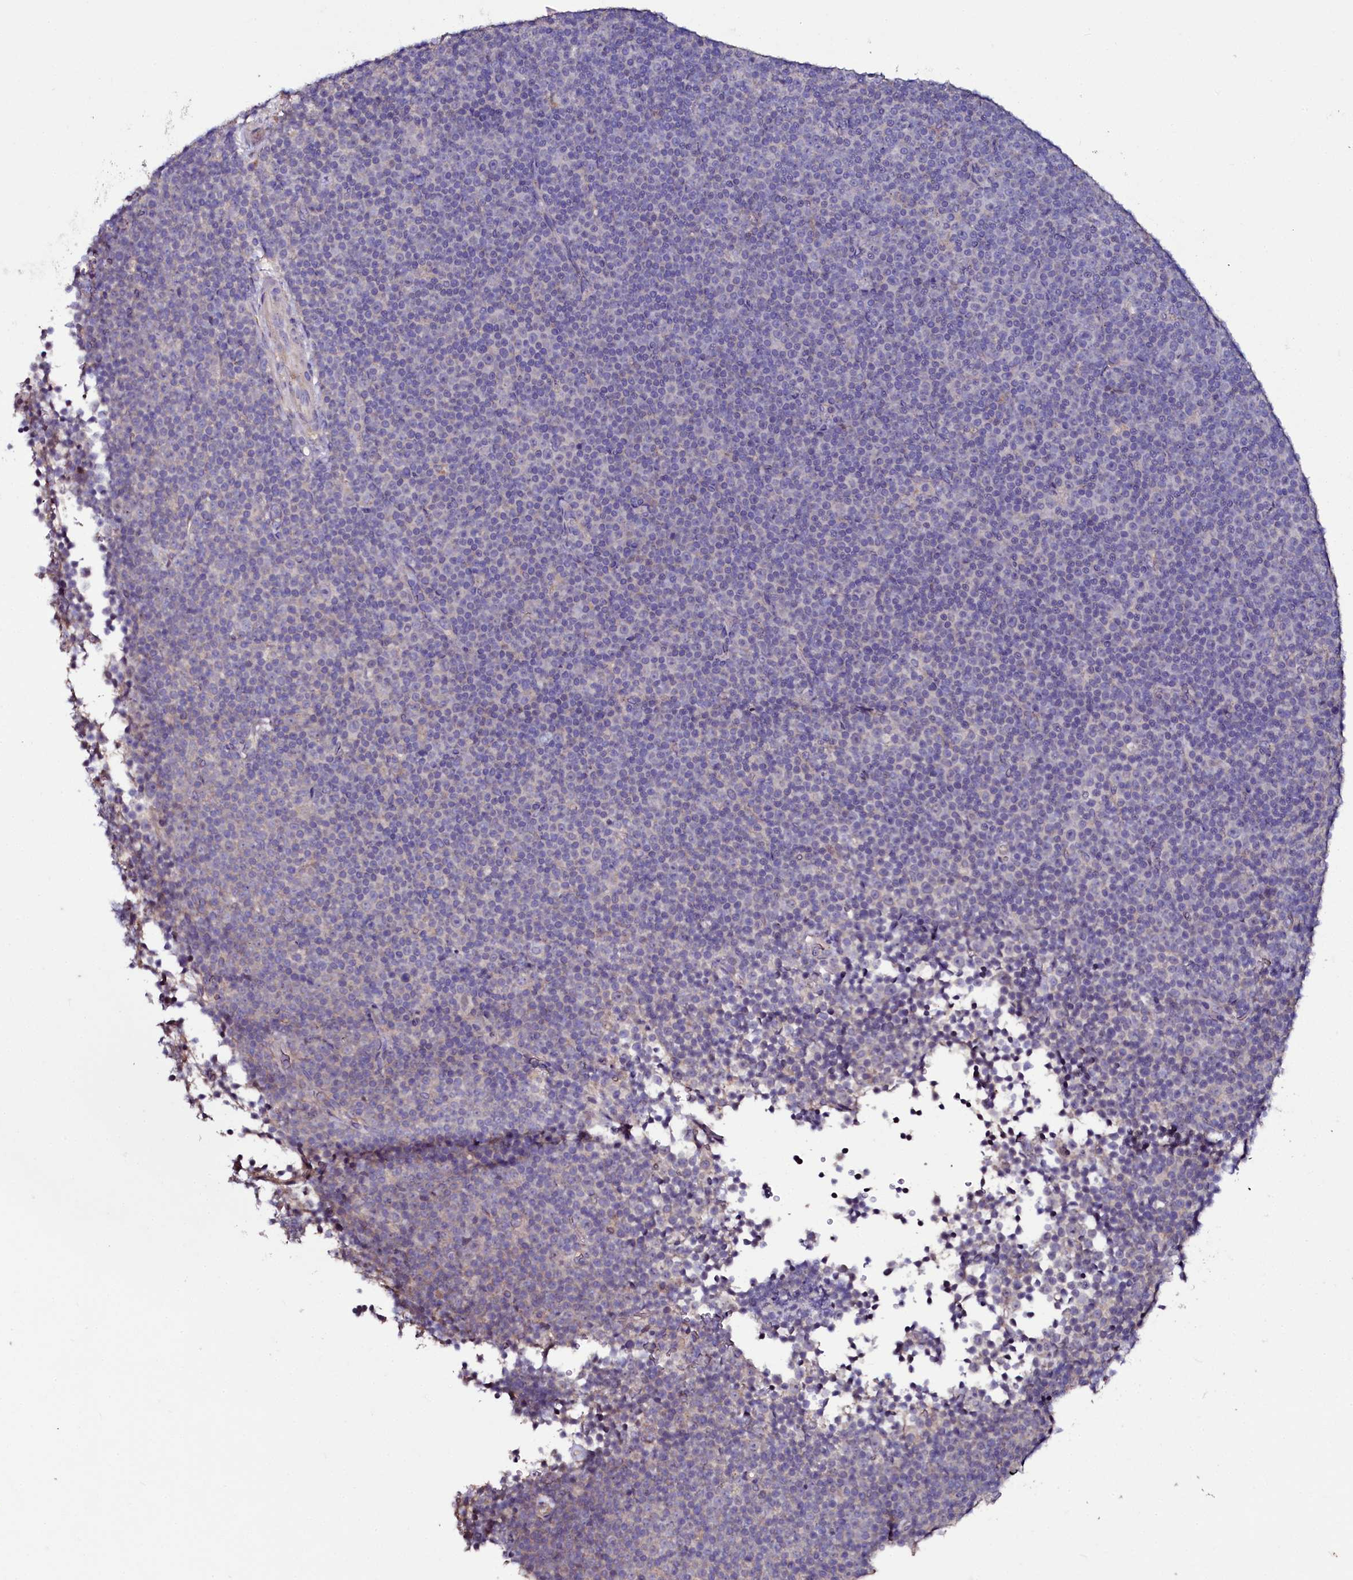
{"staining": {"intensity": "negative", "quantity": "none", "location": "none"}, "tissue": "lymphoma", "cell_type": "Tumor cells", "image_type": "cancer", "snomed": [{"axis": "morphology", "description": "Malignant lymphoma, non-Hodgkin's type, Low grade"}, {"axis": "topography", "description": "Lymph node"}], "caption": "Tumor cells show no significant expression in low-grade malignant lymphoma, non-Hodgkin's type.", "gene": "USPL1", "patient": {"sex": "female", "age": 67}}